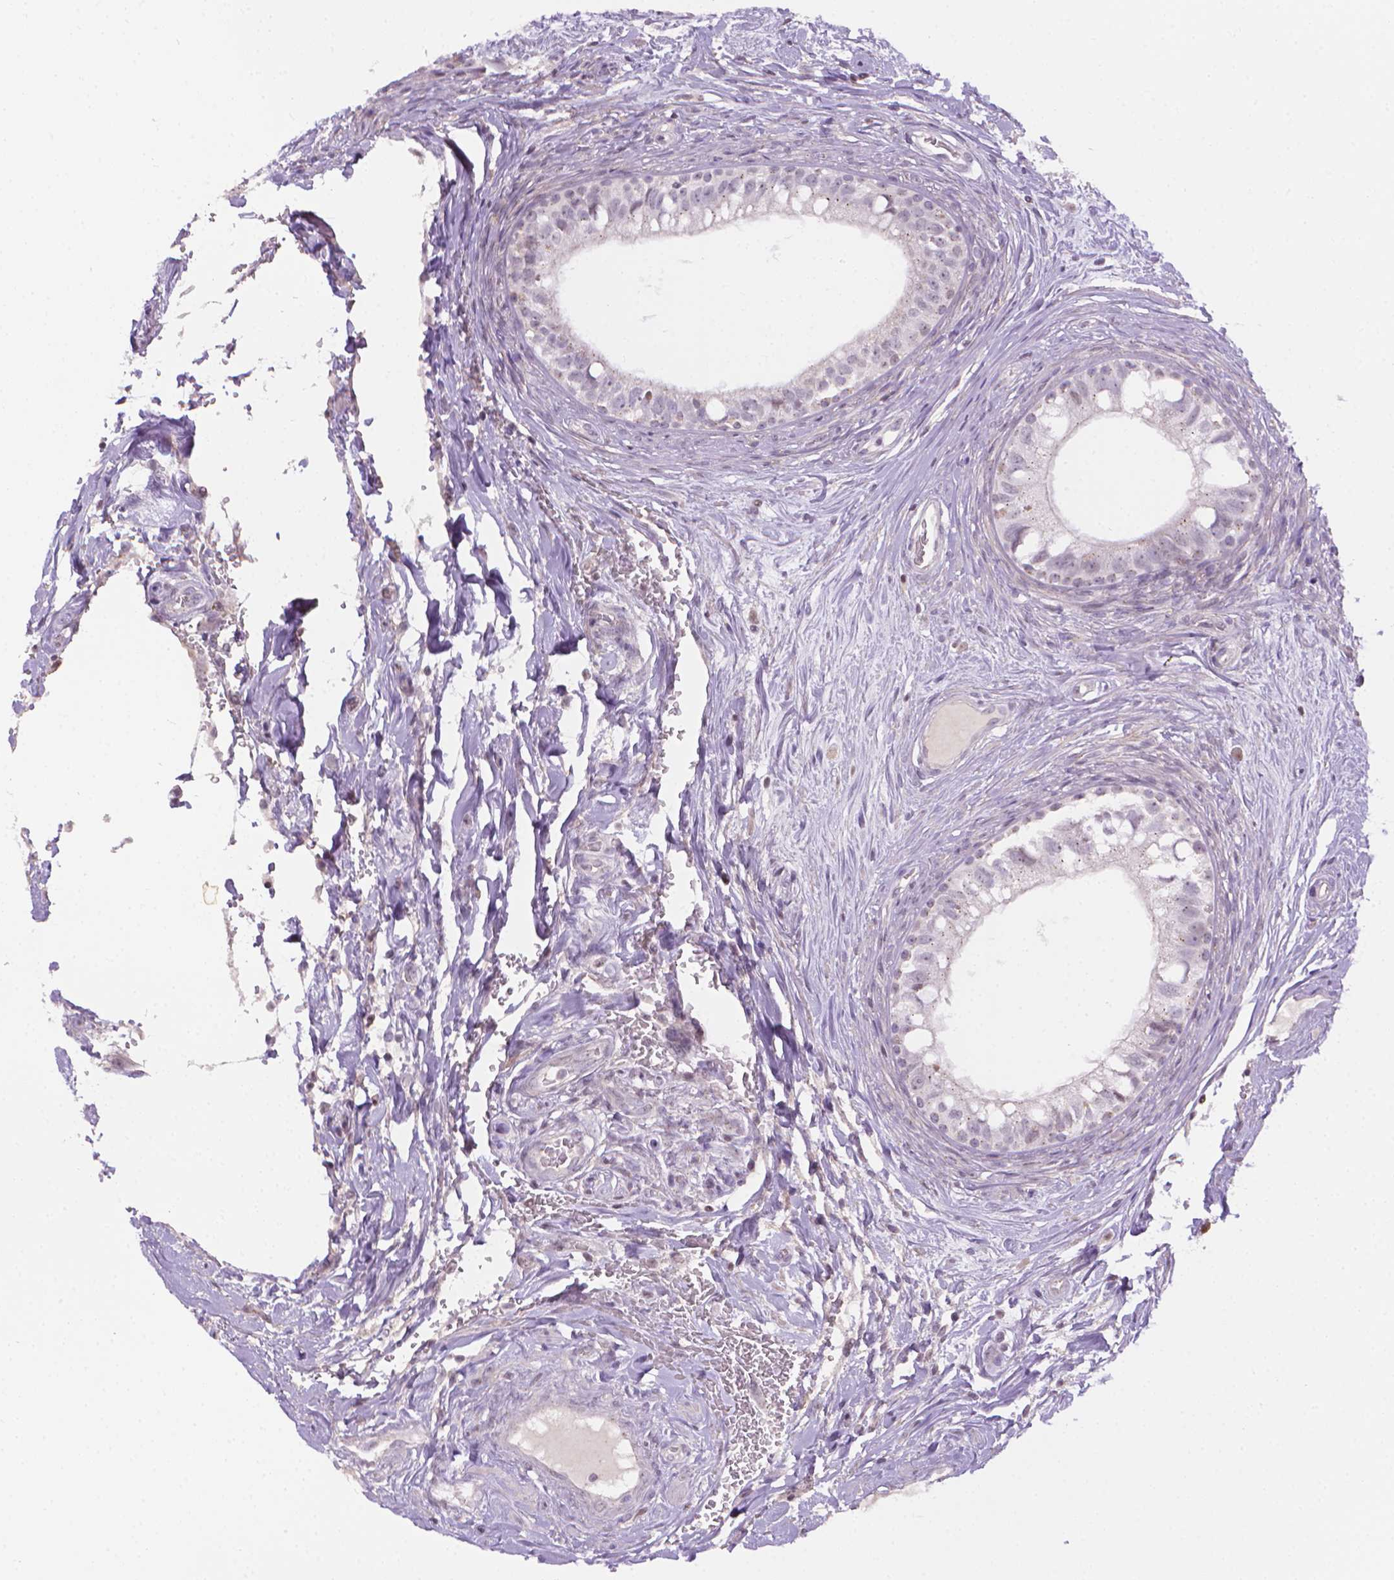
{"staining": {"intensity": "negative", "quantity": "none", "location": "none"}, "tissue": "epididymis", "cell_type": "Glandular cells", "image_type": "normal", "snomed": [{"axis": "morphology", "description": "Normal tissue, NOS"}, {"axis": "topography", "description": "Epididymis"}], "caption": "An immunohistochemistry histopathology image of unremarkable epididymis is shown. There is no staining in glandular cells of epididymis. The staining is performed using DAB brown chromogen with nuclei counter-stained in using hematoxylin.", "gene": "NCAN", "patient": {"sex": "male", "age": 59}}